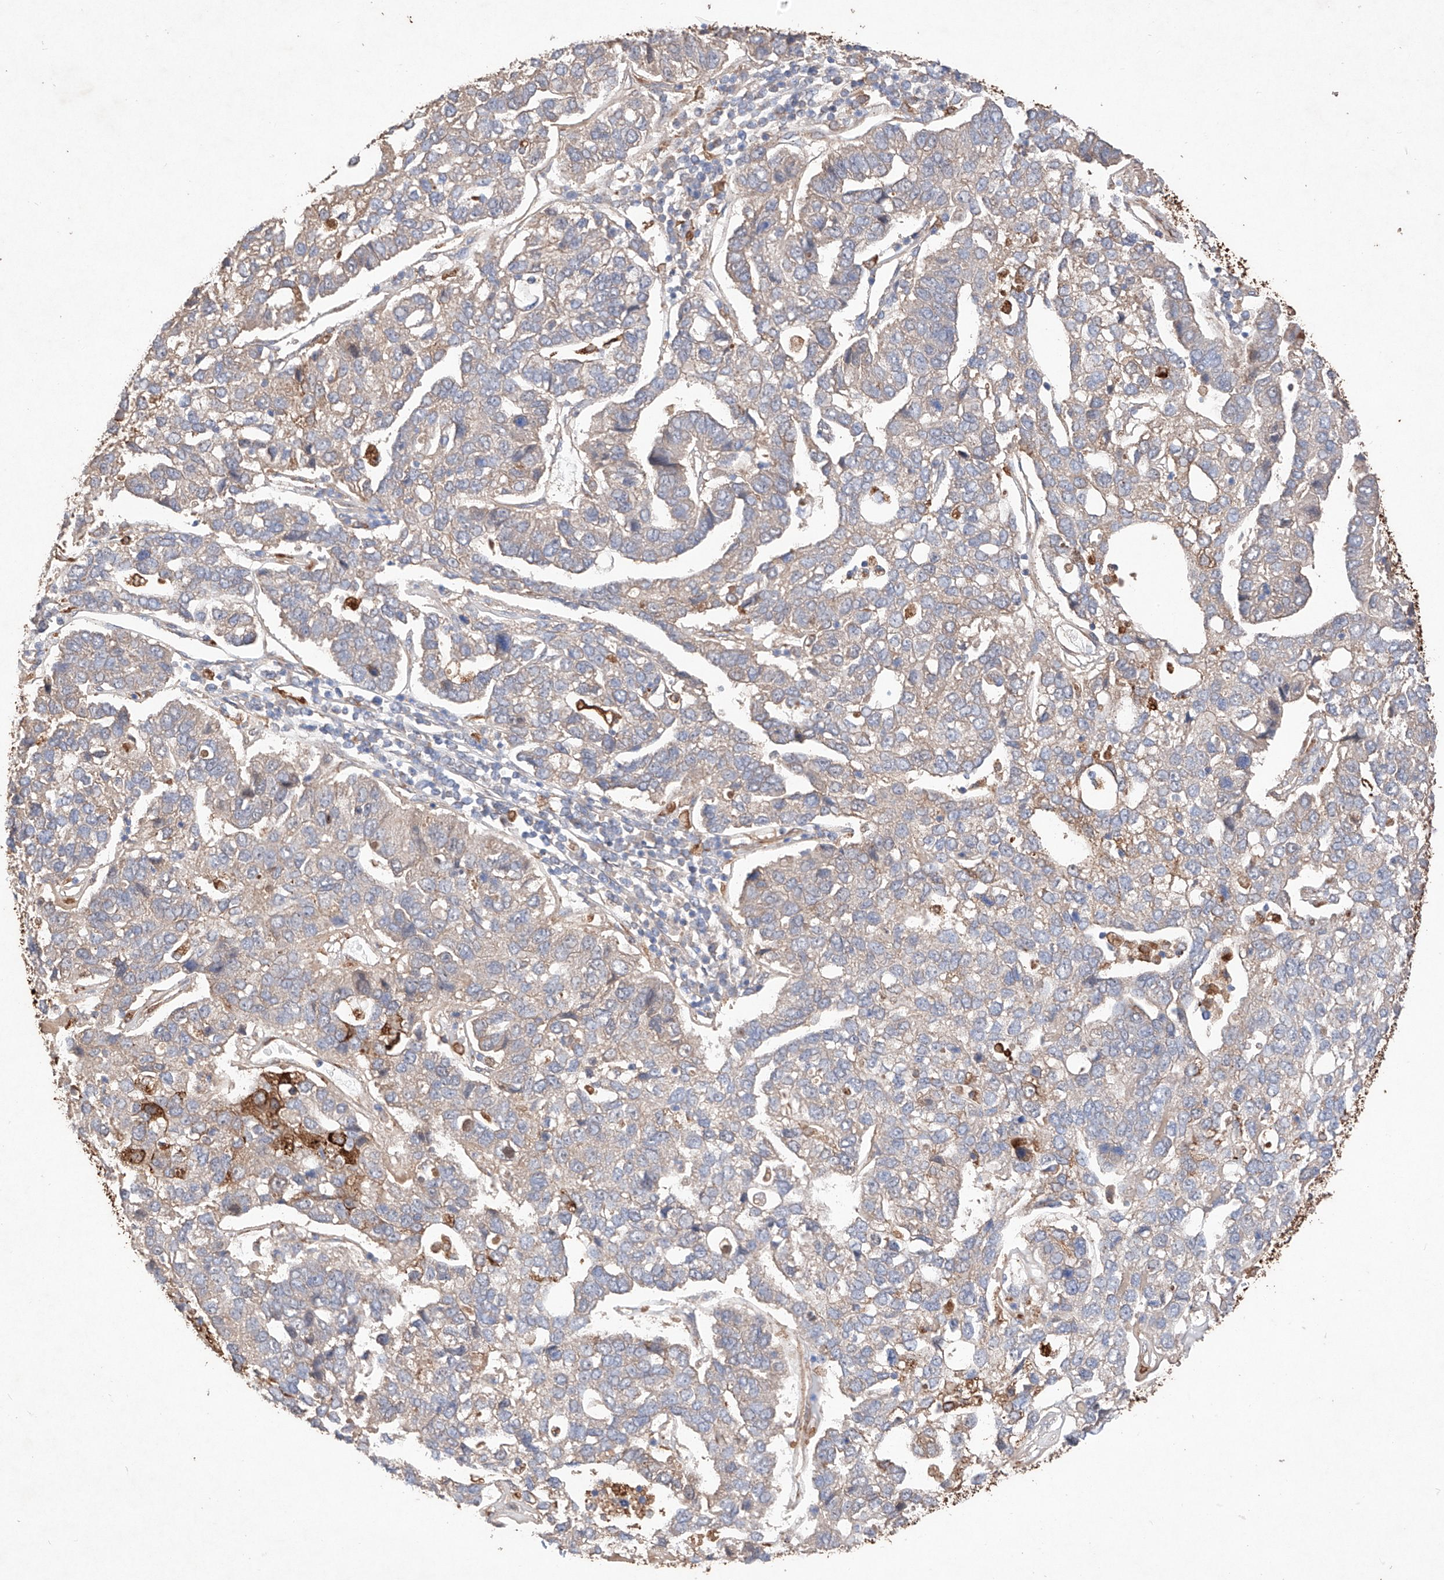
{"staining": {"intensity": "weak", "quantity": "<25%", "location": "cytoplasmic/membranous"}, "tissue": "pancreatic cancer", "cell_type": "Tumor cells", "image_type": "cancer", "snomed": [{"axis": "morphology", "description": "Adenocarcinoma, NOS"}, {"axis": "topography", "description": "Pancreas"}], "caption": "DAB (3,3'-diaminobenzidine) immunohistochemical staining of human pancreatic adenocarcinoma demonstrates no significant positivity in tumor cells.", "gene": "C6orf62", "patient": {"sex": "female", "age": 61}}